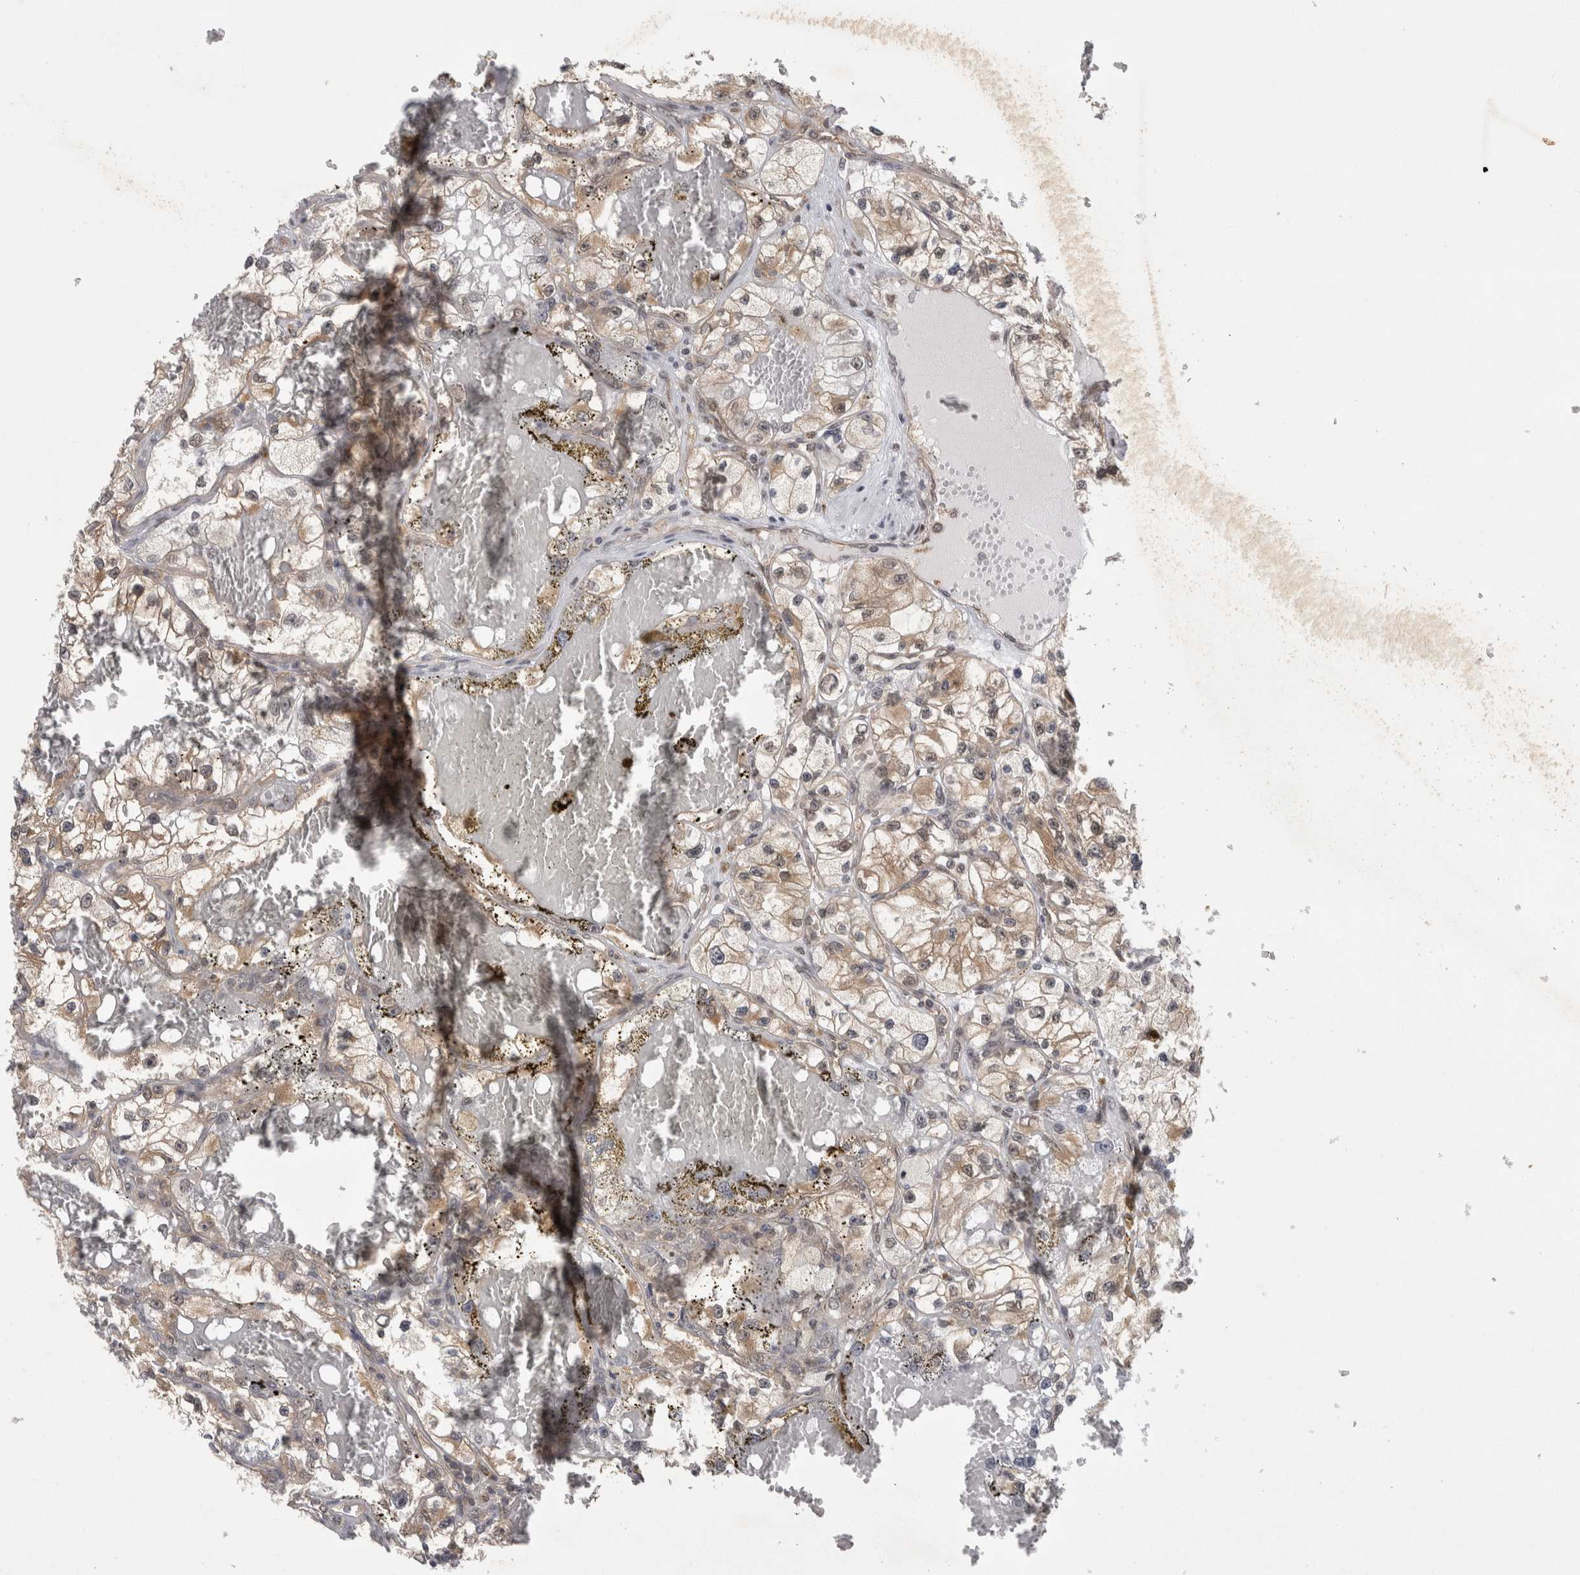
{"staining": {"intensity": "moderate", "quantity": ">75%", "location": "cytoplasmic/membranous"}, "tissue": "renal cancer", "cell_type": "Tumor cells", "image_type": "cancer", "snomed": [{"axis": "morphology", "description": "Adenocarcinoma, NOS"}, {"axis": "topography", "description": "Kidney"}], "caption": "Renal cancer (adenocarcinoma) stained for a protein (brown) displays moderate cytoplasmic/membranous positive staining in approximately >75% of tumor cells.", "gene": "PSMB2", "patient": {"sex": "female", "age": 57}}